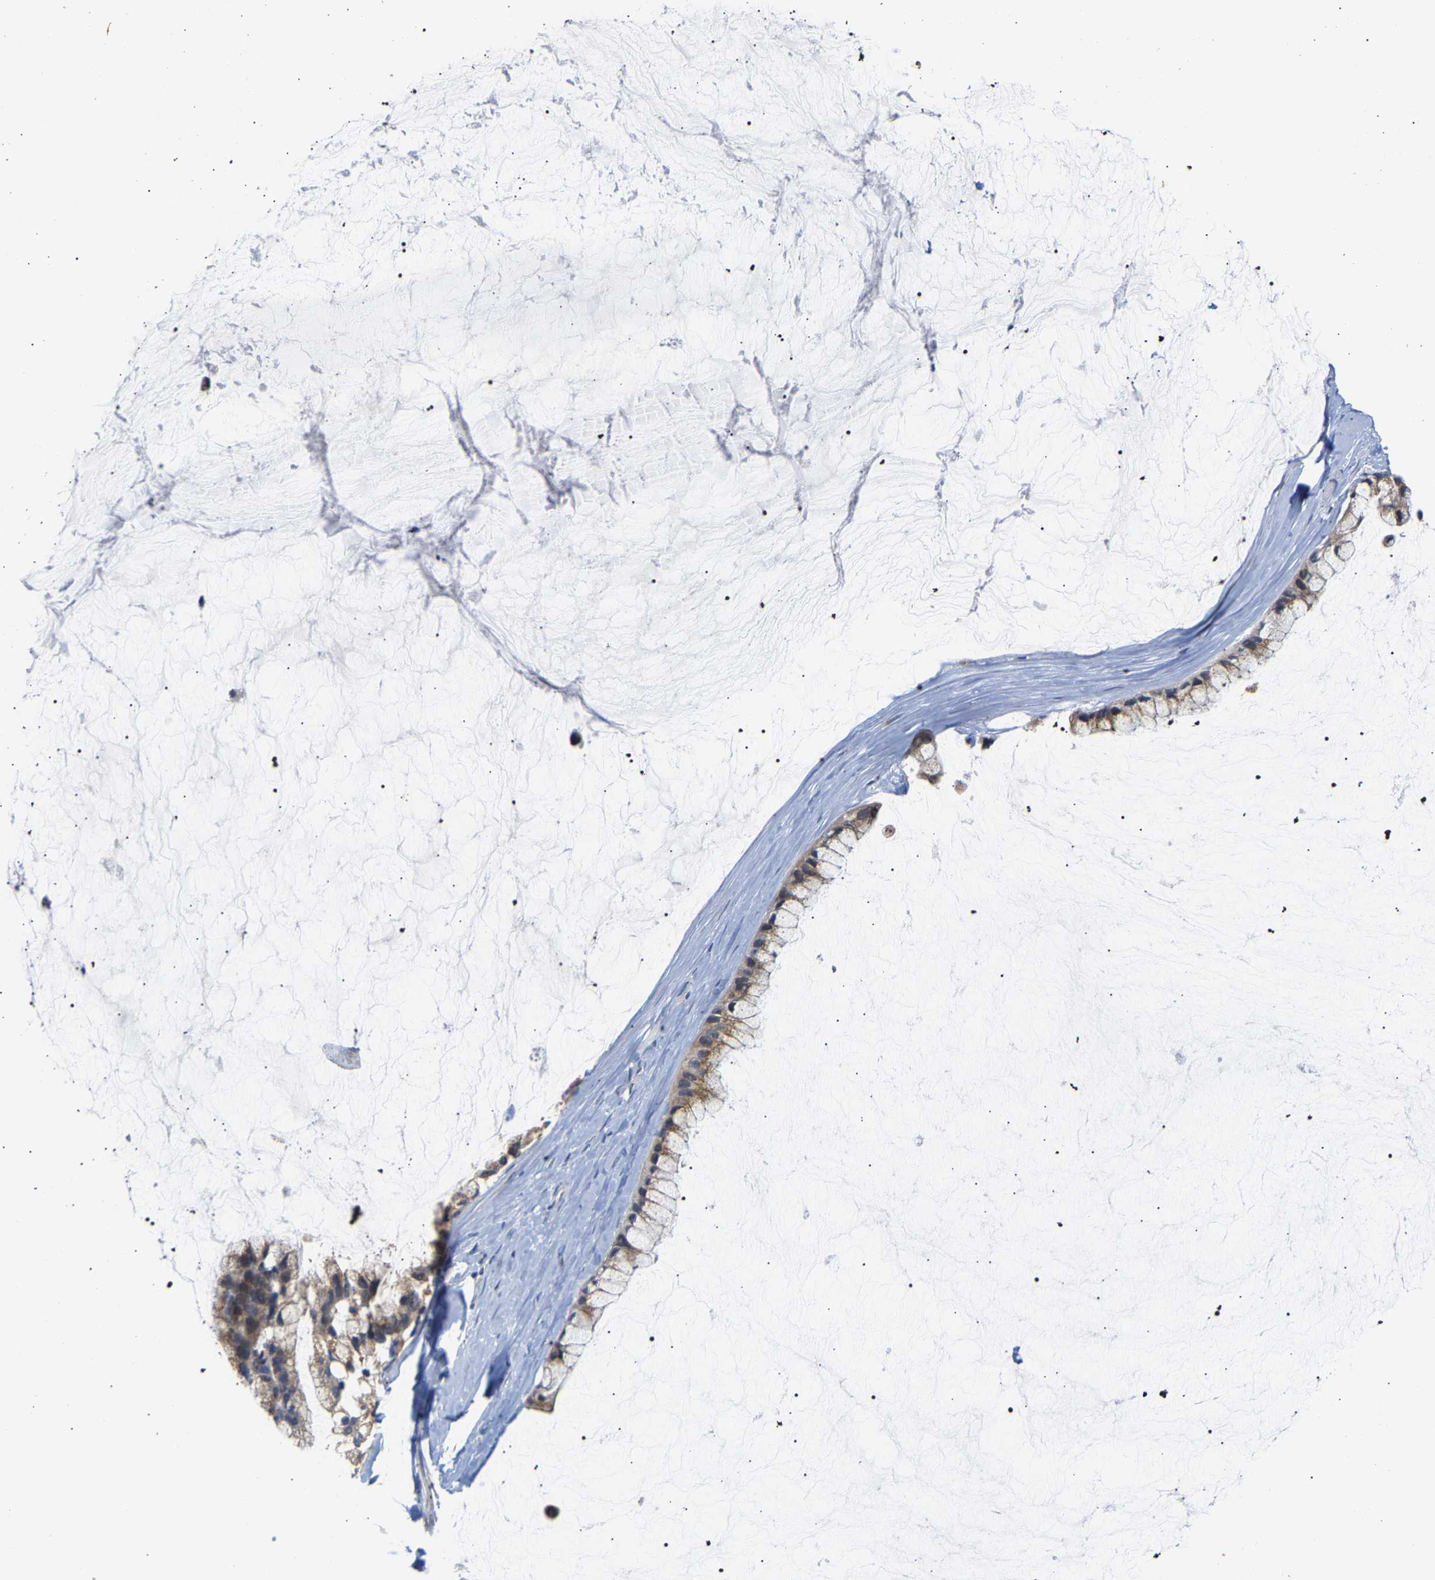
{"staining": {"intensity": "moderate", "quantity": ">75%", "location": "cytoplasmic/membranous"}, "tissue": "ovarian cancer", "cell_type": "Tumor cells", "image_type": "cancer", "snomed": [{"axis": "morphology", "description": "Cystadenocarcinoma, mucinous, NOS"}, {"axis": "topography", "description": "Ovary"}], "caption": "Immunohistochemical staining of ovarian mucinous cystadenocarcinoma shows medium levels of moderate cytoplasmic/membranous protein staining in about >75% of tumor cells. (IHC, brightfield microscopy, high magnification).", "gene": "PCNT", "patient": {"sex": "female", "age": 39}}